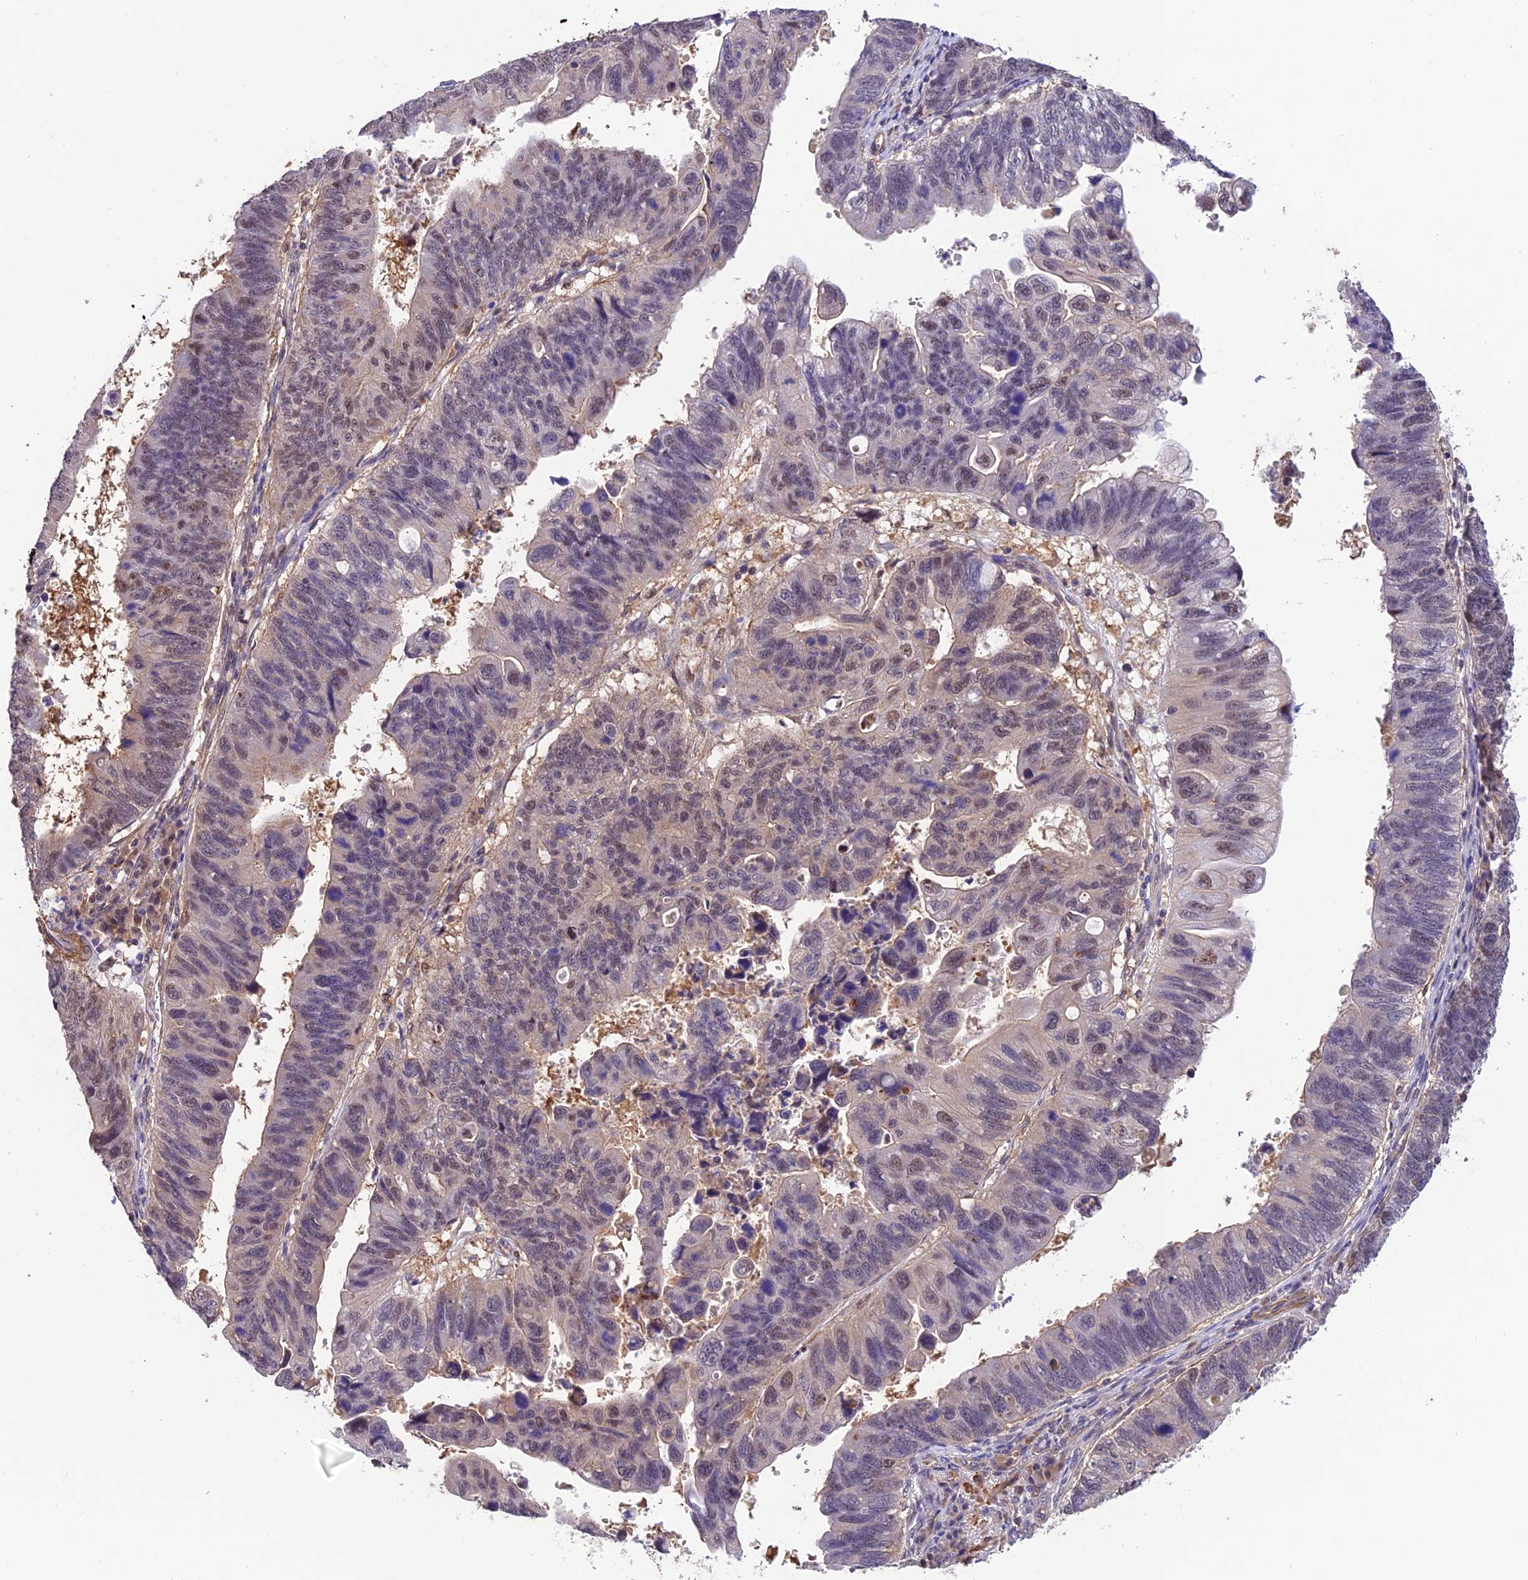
{"staining": {"intensity": "weak", "quantity": "25%-75%", "location": "nuclear"}, "tissue": "stomach cancer", "cell_type": "Tumor cells", "image_type": "cancer", "snomed": [{"axis": "morphology", "description": "Adenocarcinoma, NOS"}, {"axis": "topography", "description": "Stomach"}], "caption": "An immunohistochemistry (IHC) photomicrograph of neoplastic tissue is shown. Protein staining in brown labels weak nuclear positivity in stomach cancer (adenocarcinoma) within tumor cells. Ihc stains the protein of interest in brown and the nuclei are stained blue.", "gene": "PSMB3", "patient": {"sex": "male", "age": 59}}